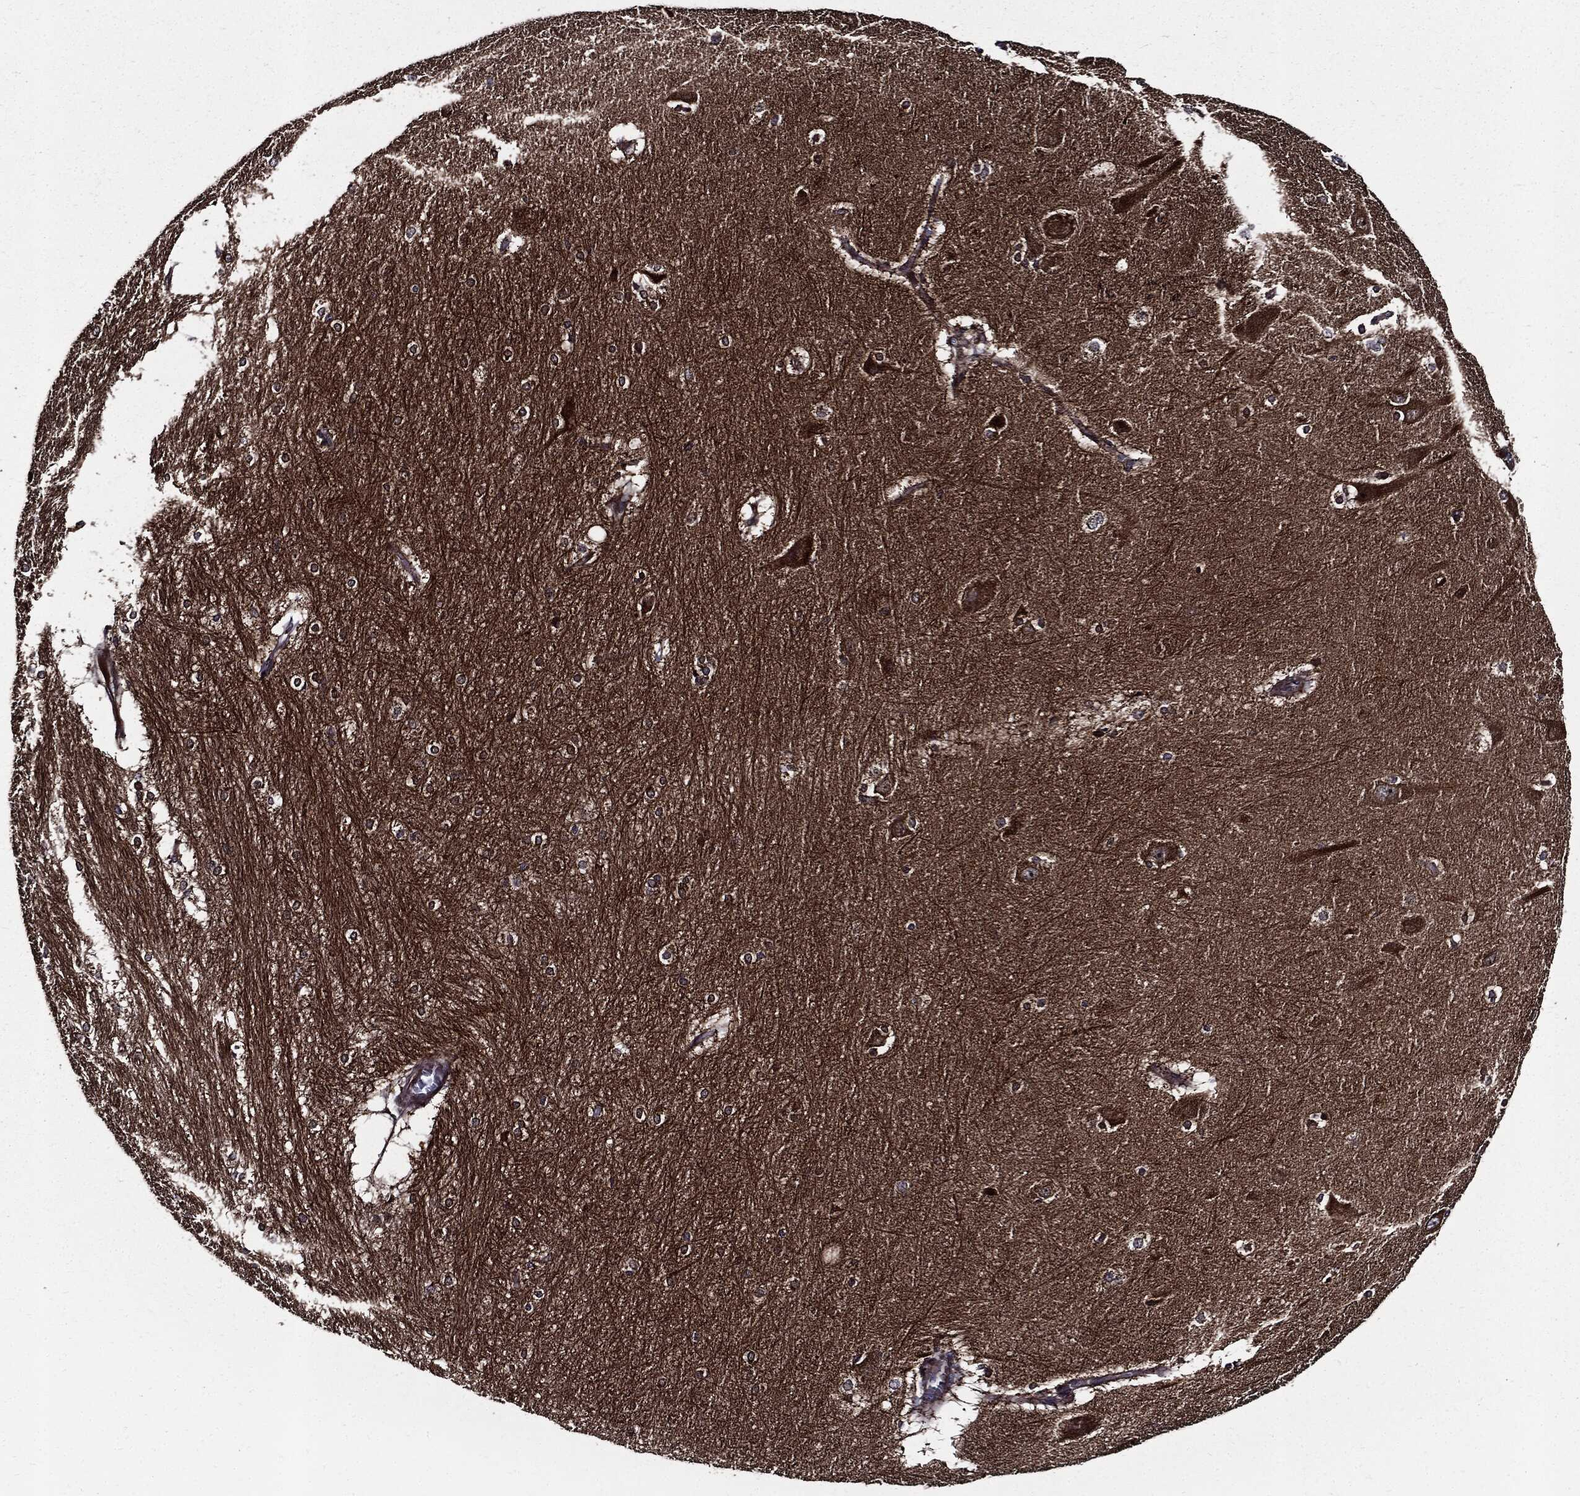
{"staining": {"intensity": "strong", "quantity": "<25%", "location": "cytoplasmic/membranous"}, "tissue": "hippocampus", "cell_type": "Glial cells", "image_type": "normal", "snomed": [{"axis": "morphology", "description": "Normal tissue, NOS"}, {"axis": "topography", "description": "Cerebral cortex"}, {"axis": "topography", "description": "Hippocampus"}], "caption": "Protein positivity by IHC reveals strong cytoplasmic/membranous positivity in approximately <25% of glial cells in benign hippocampus.", "gene": "HTT", "patient": {"sex": "female", "age": 19}}